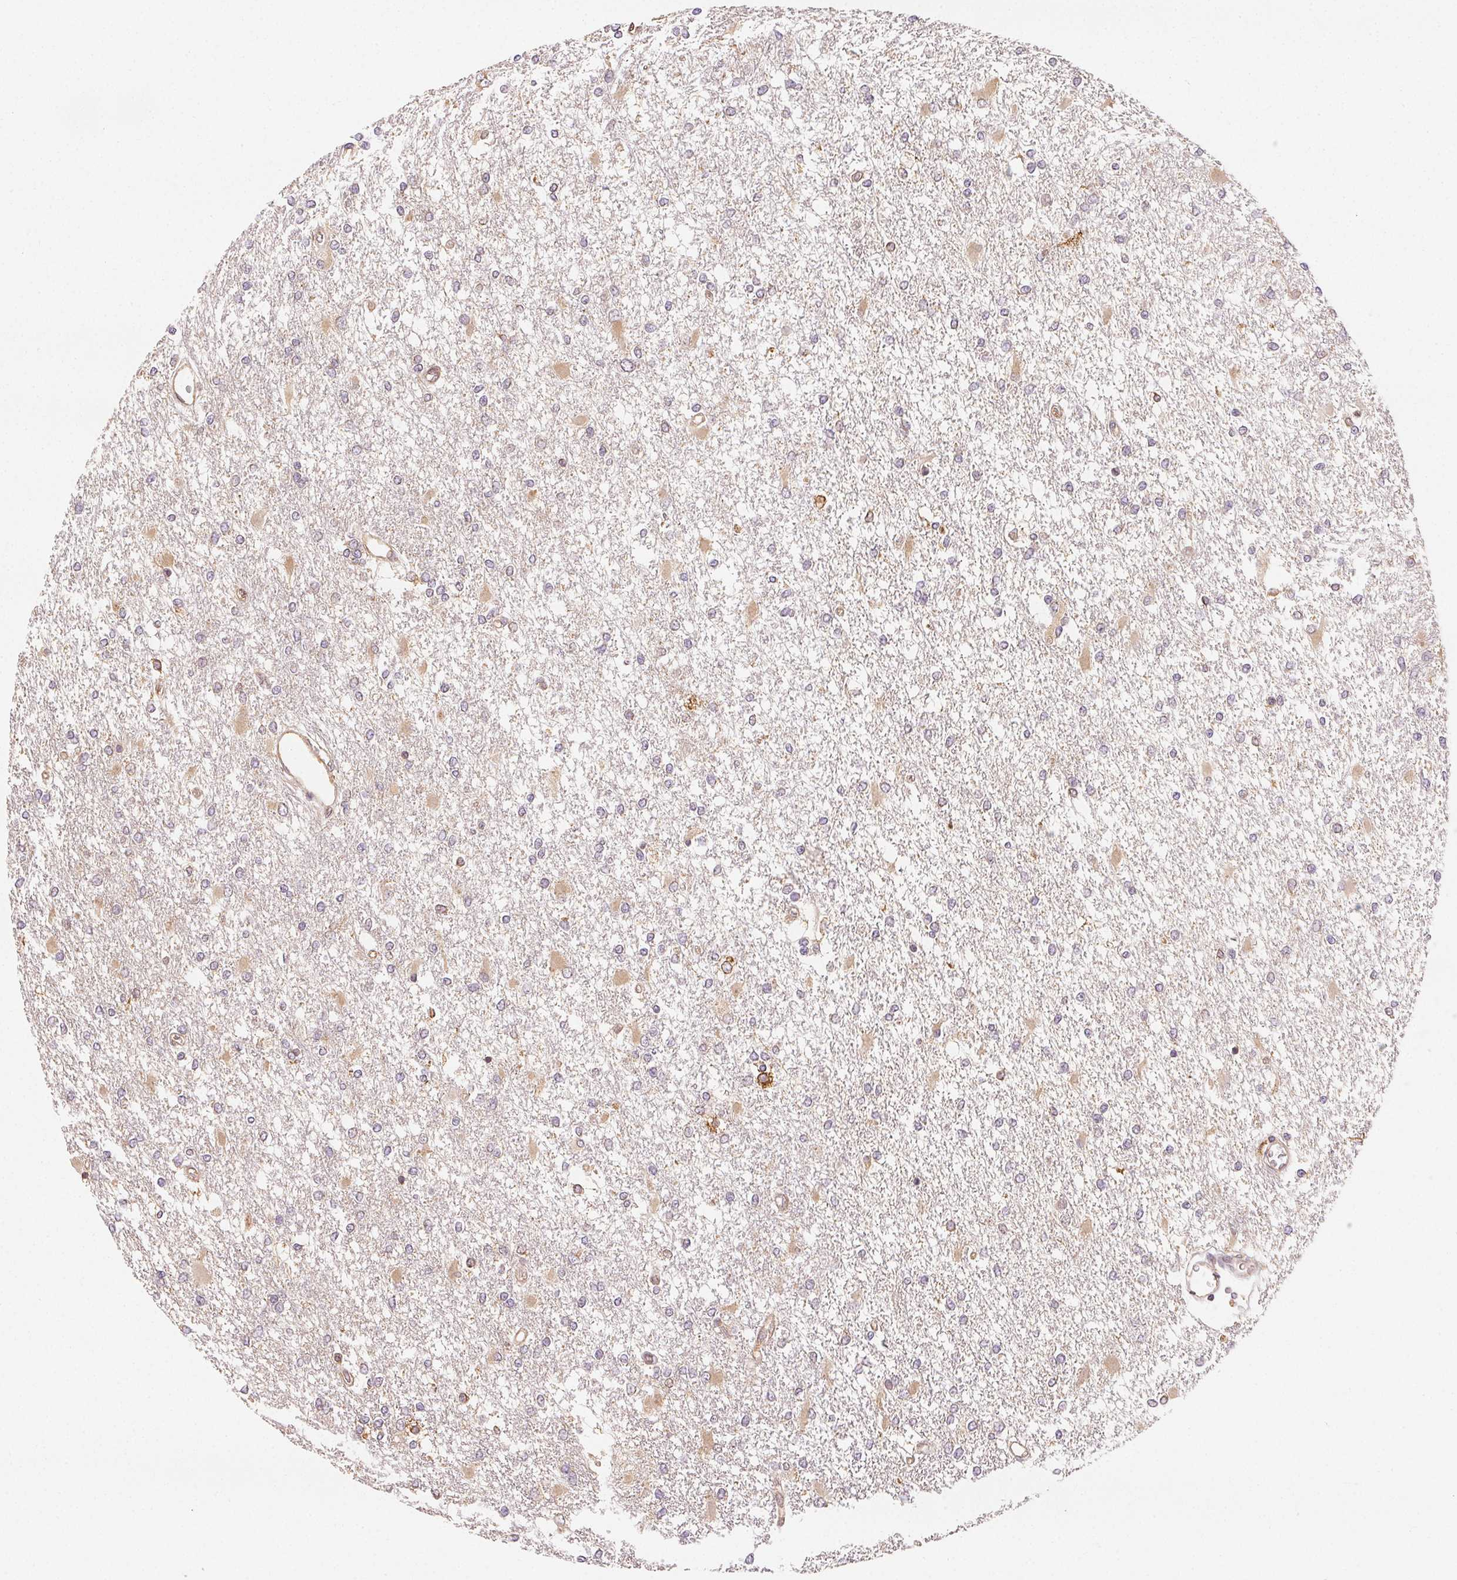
{"staining": {"intensity": "weak", "quantity": "<25%", "location": "cytoplasmic/membranous"}, "tissue": "glioma", "cell_type": "Tumor cells", "image_type": "cancer", "snomed": [{"axis": "morphology", "description": "Glioma, malignant, High grade"}, {"axis": "topography", "description": "Cerebral cortex"}], "caption": "Immunohistochemical staining of glioma exhibits no significant expression in tumor cells. (DAB (3,3'-diaminobenzidine) immunohistochemistry with hematoxylin counter stain).", "gene": "SEZ6L2", "patient": {"sex": "male", "age": 79}}